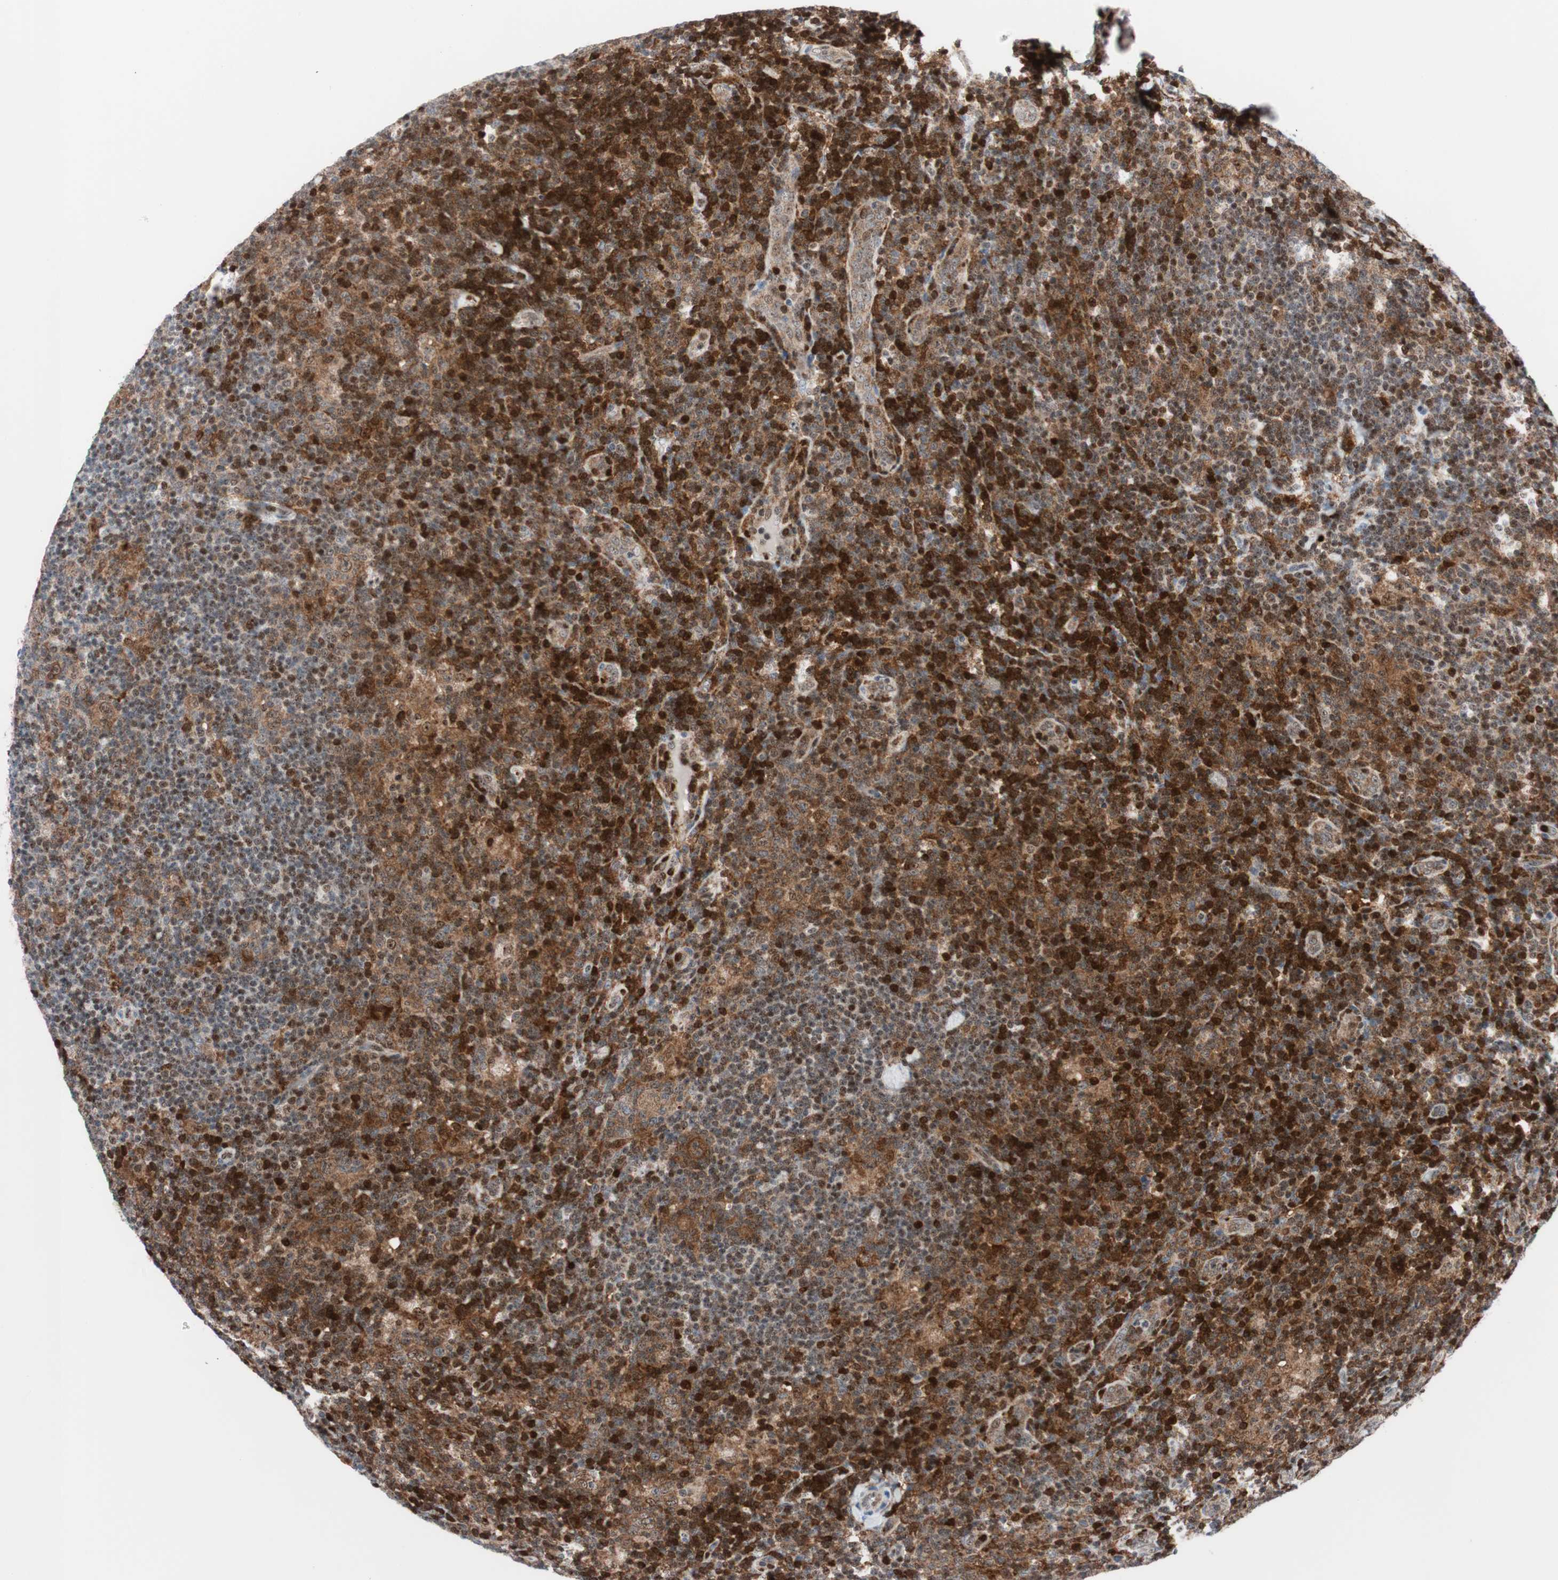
{"staining": {"intensity": "moderate", "quantity": ">75%", "location": "cytoplasmic/membranous"}, "tissue": "lymphoma", "cell_type": "Tumor cells", "image_type": "cancer", "snomed": [{"axis": "morphology", "description": "Hodgkin's disease, NOS"}, {"axis": "topography", "description": "Lymph node"}], "caption": "Protein staining of Hodgkin's disease tissue exhibits moderate cytoplasmic/membranous staining in about >75% of tumor cells.", "gene": "RGS10", "patient": {"sex": "female", "age": 57}}